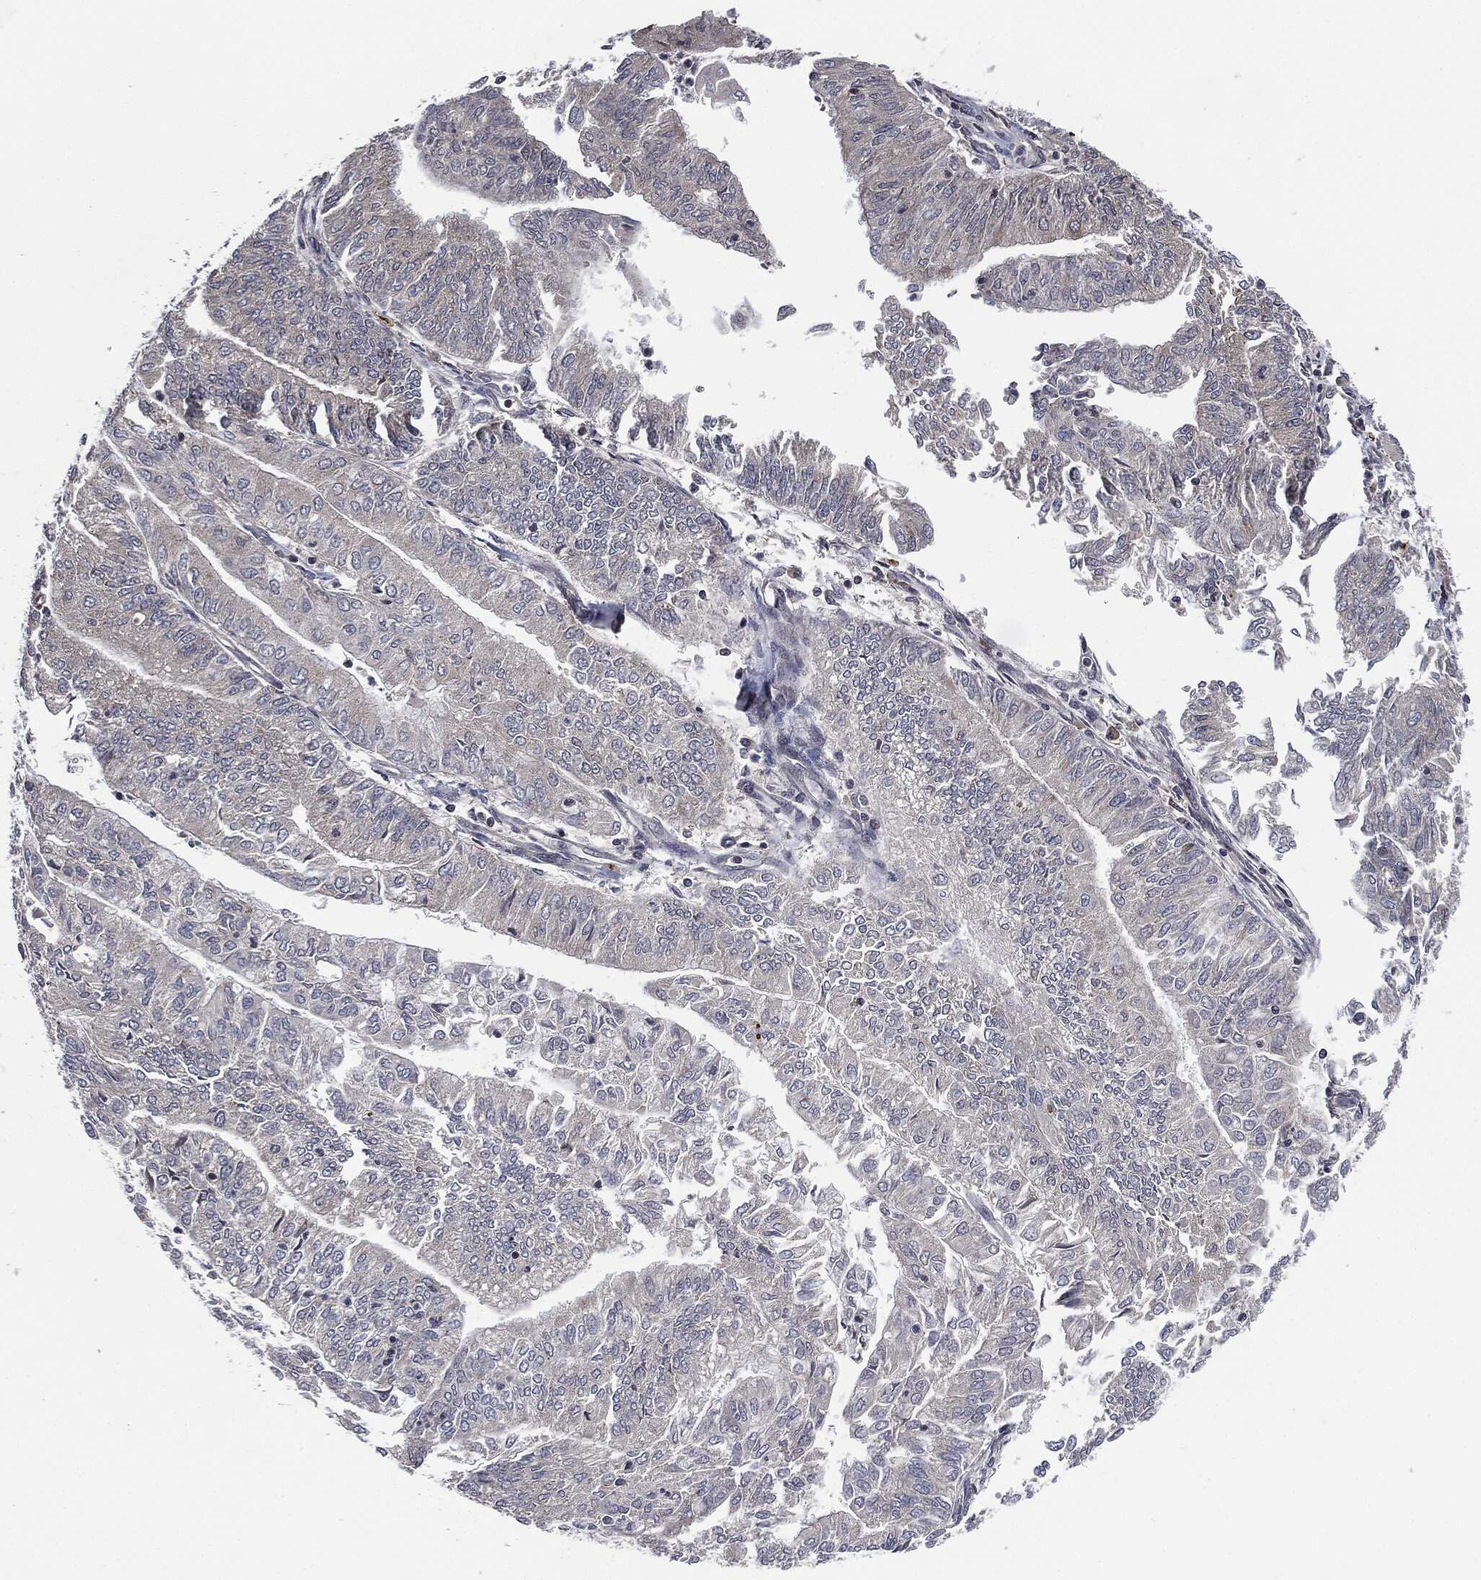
{"staining": {"intensity": "negative", "quantity": "none", "location": "none"}, "tissue": "endometrial cancer", "cell_type": "Tumor cells", "image_type": "cancer", "snomed": [{"axis": "morphology", "description": "Adenocarcinoma, NOS"}, {"axis": "topography", "description": "Endometrium"}], "caption": "Immunohistochemistry photomicrograph of human adenocarcinoma (endometrial) stained for a protein (brown), which reveals no staining in tumor cells. Nuclei are stained in blue.", "gene": "UBR1", "patient": {"sex": "female", "age": 59}}